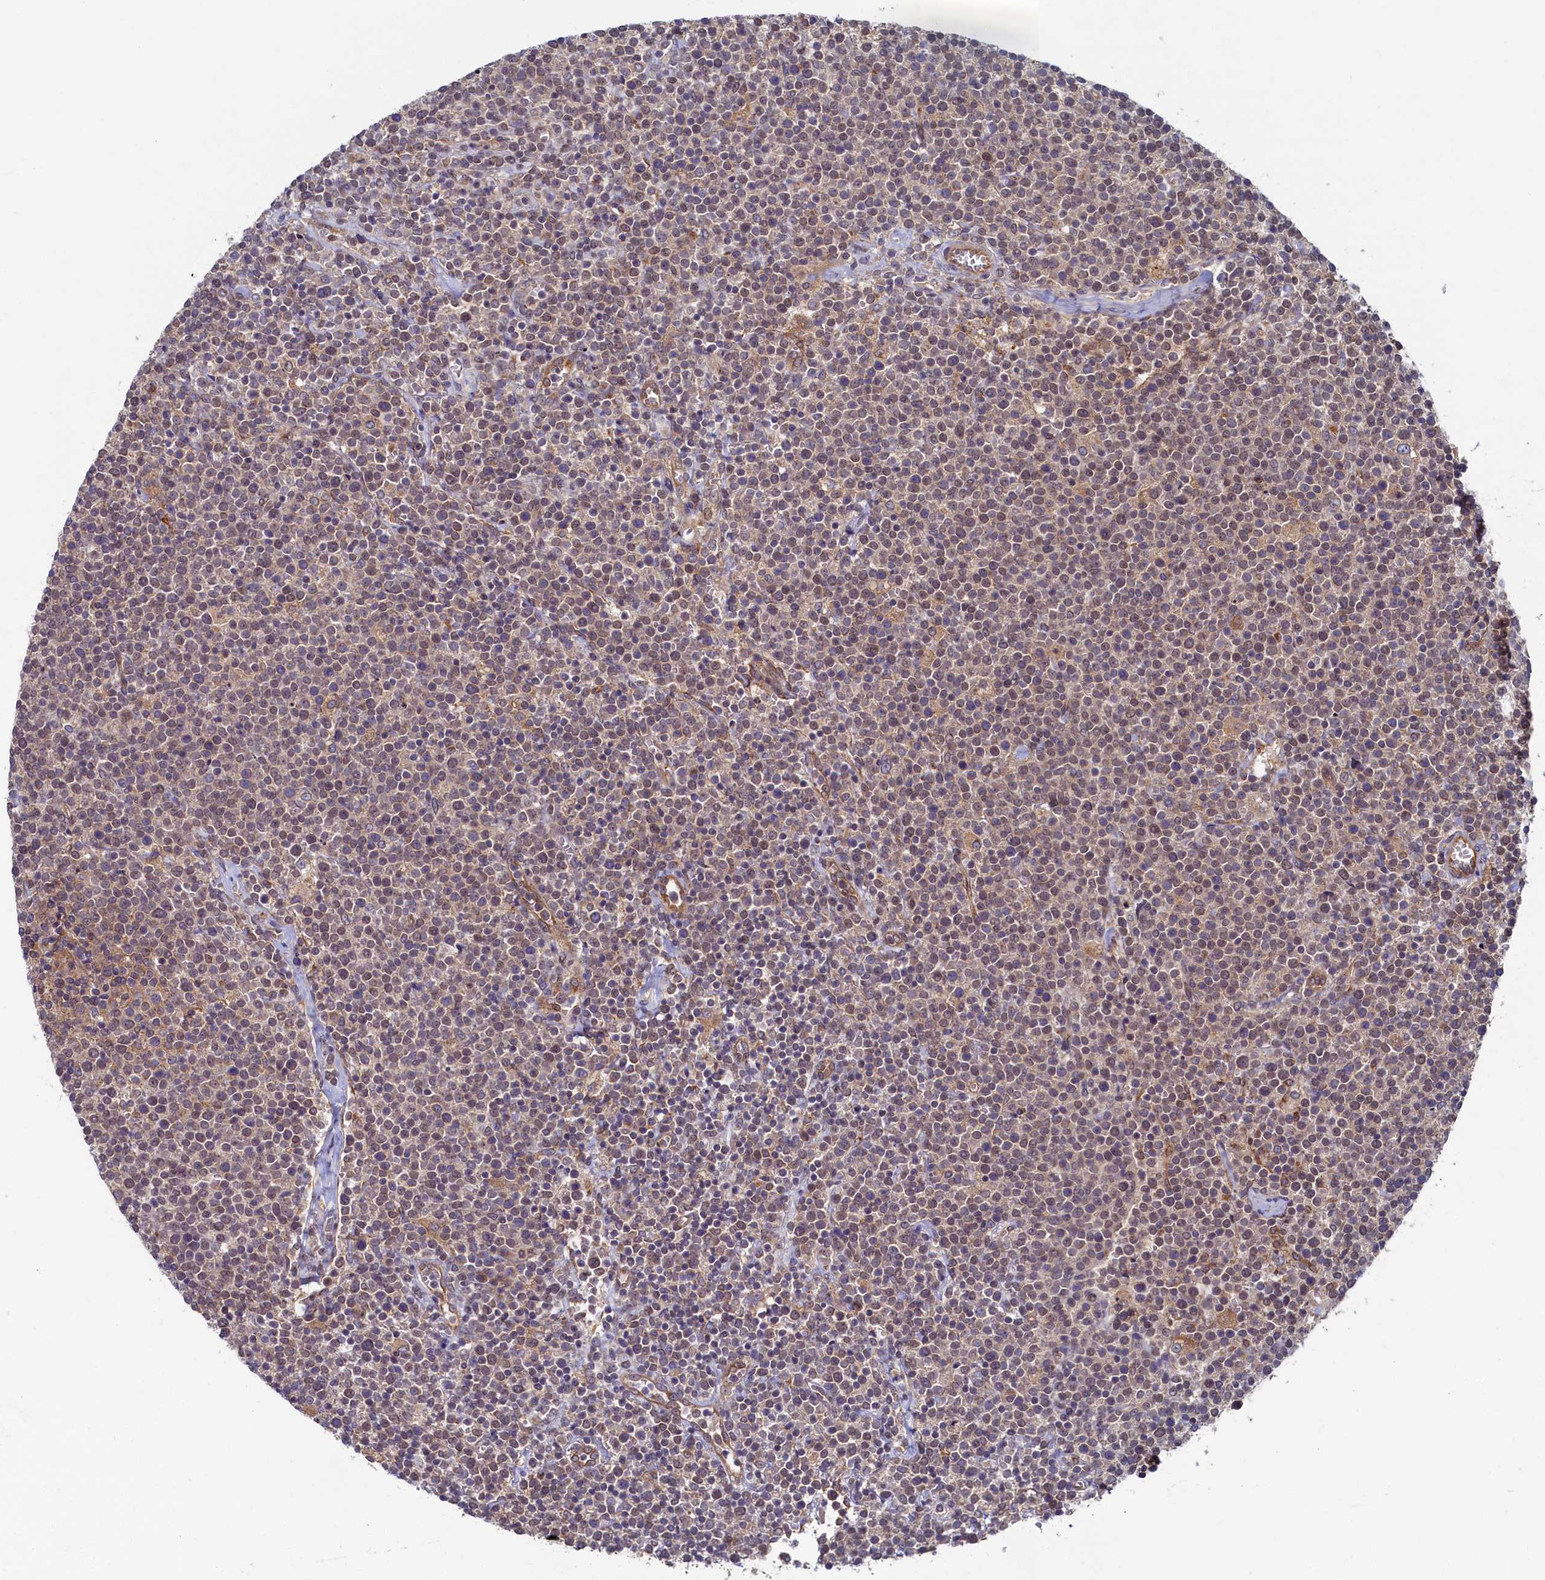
{"staining": {"intensity": "weak", "quantity": "25%-75%", "location": "nuclear"}, "tissue": "lymphoma", "cell_type": "Tumor cells", "image_type": "cancer", "snomed": [{"axis": "morphology", "description": "Malignant lymphoma, non-Hodgkin's type, High grade"}, {"axis": "topography", "description": "Lymph node"}], "caption": "Malignant lymphoma, non-Hodgkin's type (high-grade) stained with a protein marker displays weak staining in tumor cells.", "gene": "STX12", "patient": {"sex": "male", "age": 61}}